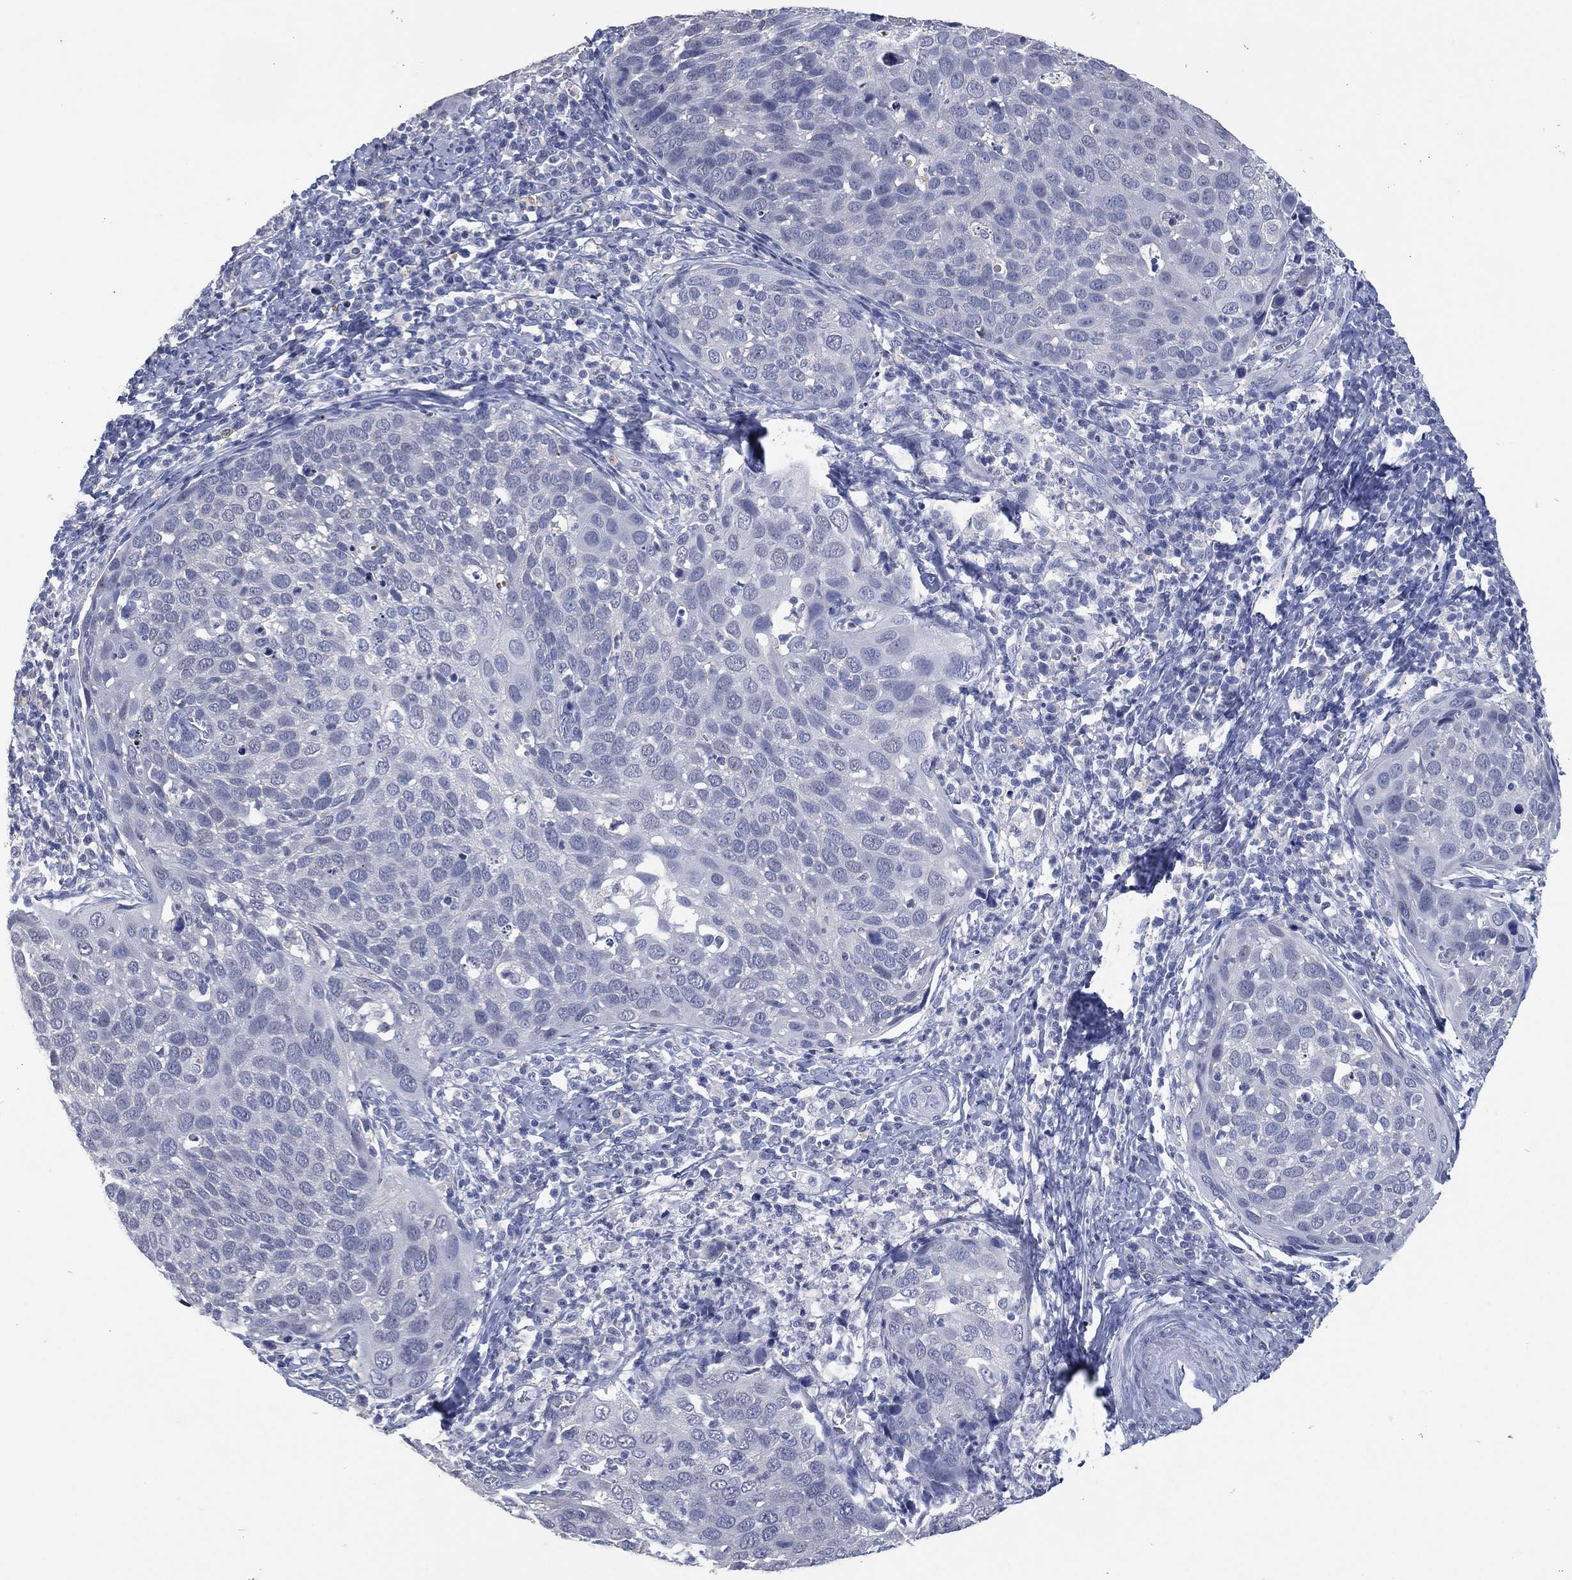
{"staining": {"intensity": "negative", "quantity": "none", "location": "none"}, "tissue": "cervical cancer", "cell_type": "Tumor cells", "image_type": "cancer", "snomed": [{"axis": "morphology", "description": "Squamous cell carcinoma, NOS"}, {"axis": "topography", "description": "Cervix"}], "caption": "There is no significant expression in tumor cells of cervical cancer. (Stains: DAB IHC with hematoxylin counter stain, Microscopy: brightfield microscopy at high magnification).", "gene": "FSCN2", "patient": {"sex": "female", "age": 54}}